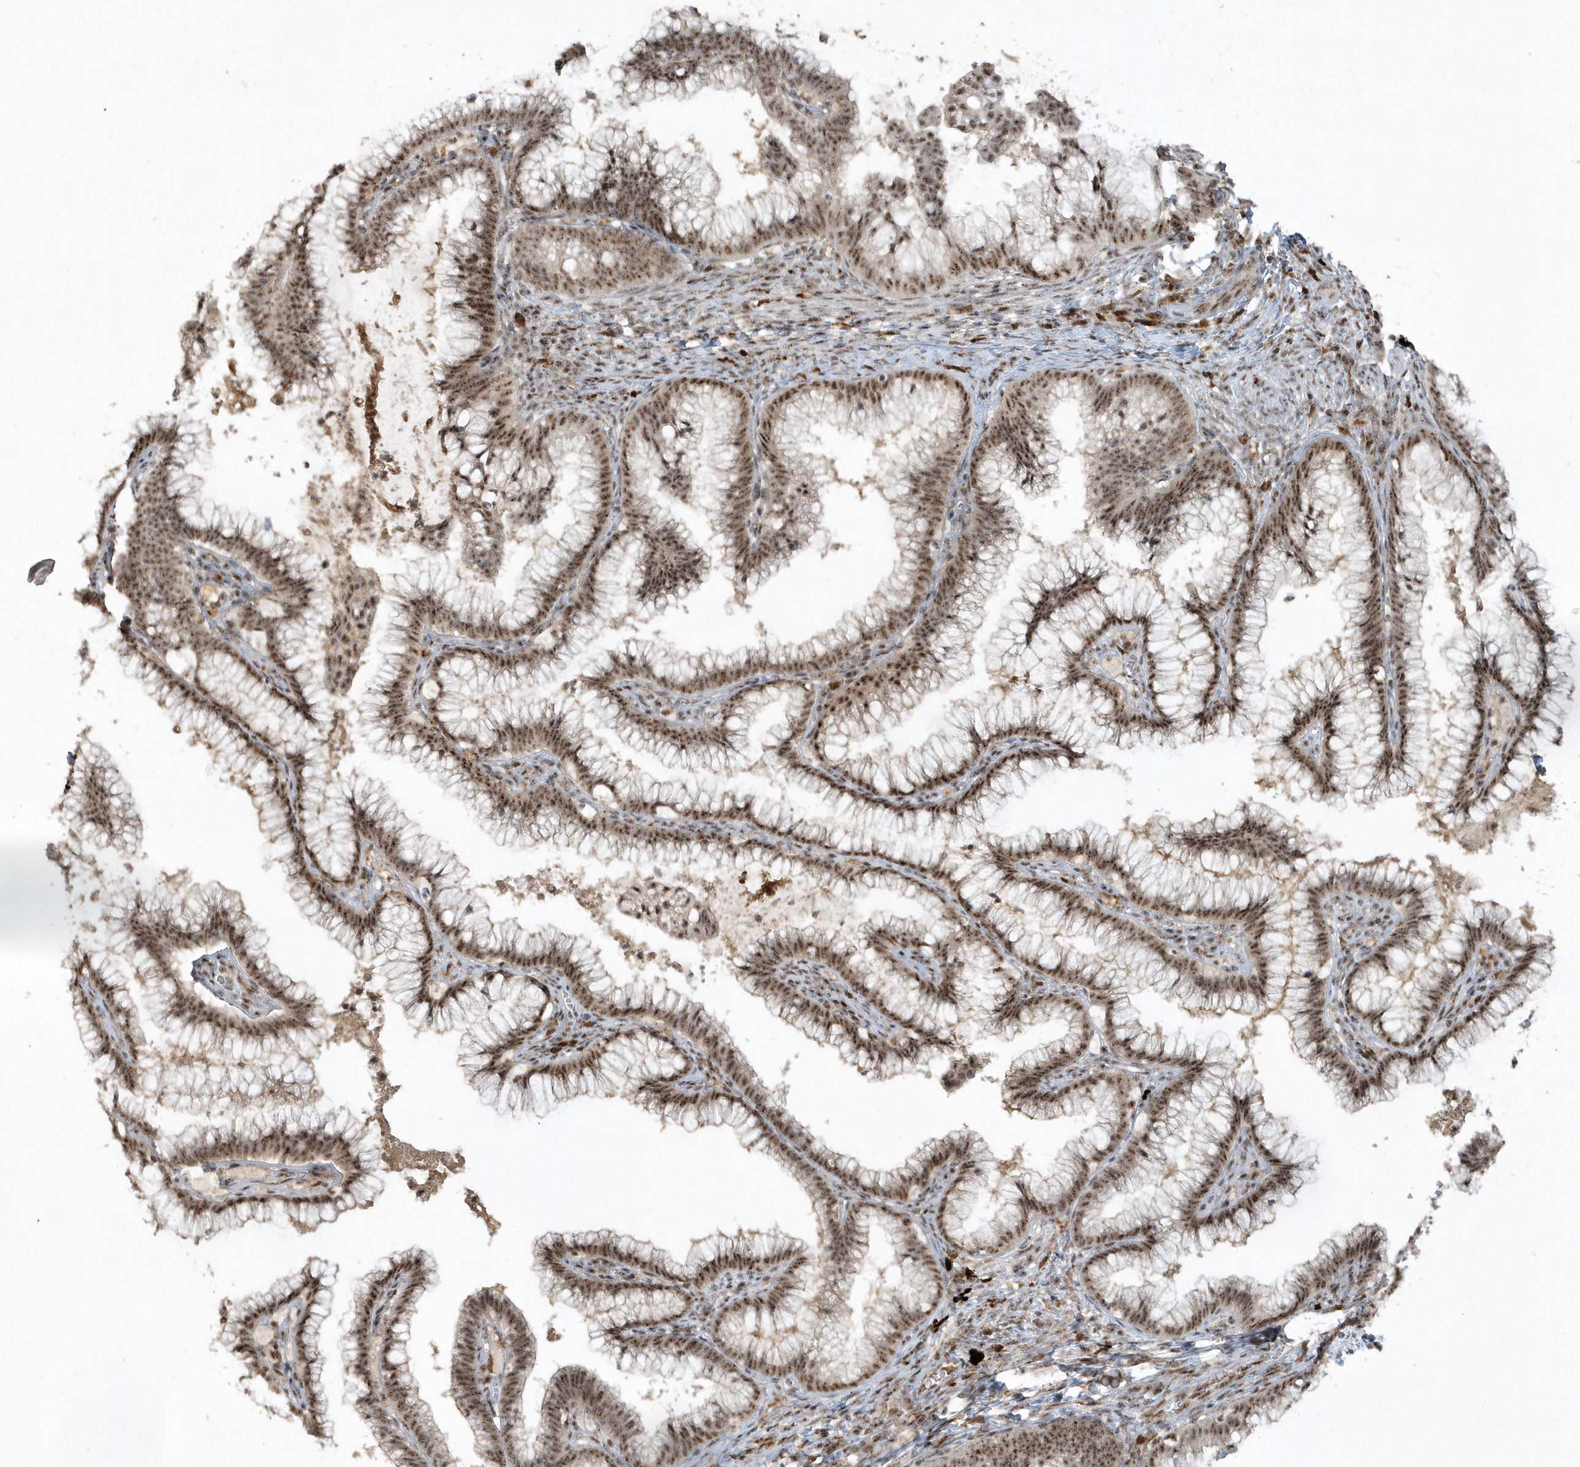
{"staining": {"intensity": "strong", "quantity": ">75%", "location": "nuclear"}, "tissue": "cervical cancer", "cell_type": "Tumor cells", "image_type": "cancer", "snomed": [{"axis": "morphology", "description": "Adenocarcinoma, NOS"}, {"axis": "topography", "description": "Cervix"}], "caption": "Tumor cells display high levels of strong nuclear staining in about >75% of cells in cervical cancer (adenocarcinoma).", "gene": "POLR3B", "patient": {"sex": "female", "age": 36}}